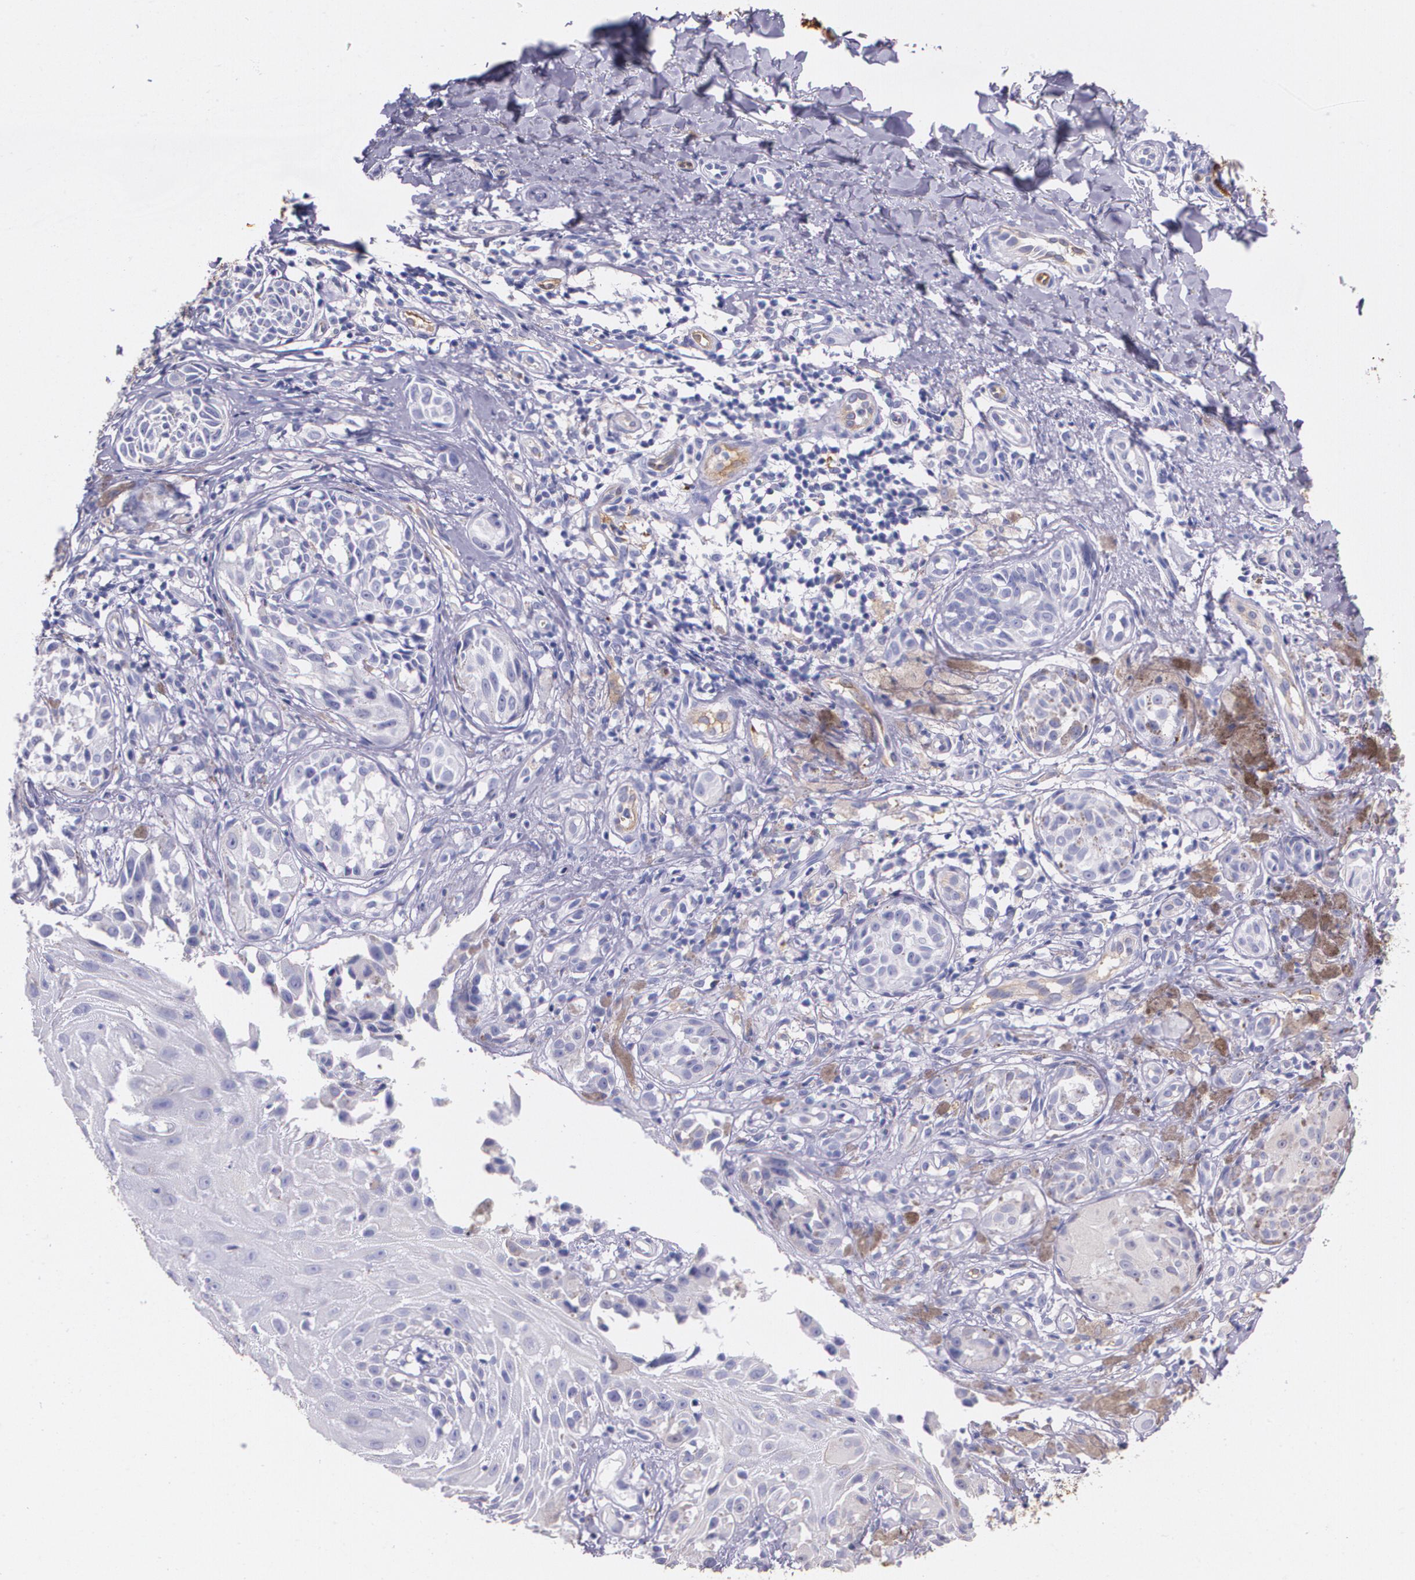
{"staining": {"intensity": "negative", "quantity": "none", "location": "none"}, "tissue": "melanoma", "cell_type": "Tumor cells", "image_type": "cancer", "snomed": [{"axis": "morphology", "description": "Malignant melanoma, NOS"}, {"axis": "topography", "description": "Skin"}], "caption": "High power microscopy histopathology image of an immunohistochemistry image of malignant melanoma, revealing no significant expression in tumor cells.", "gene": "MMP2", "patient": {"sex": "male", "age": 67}}